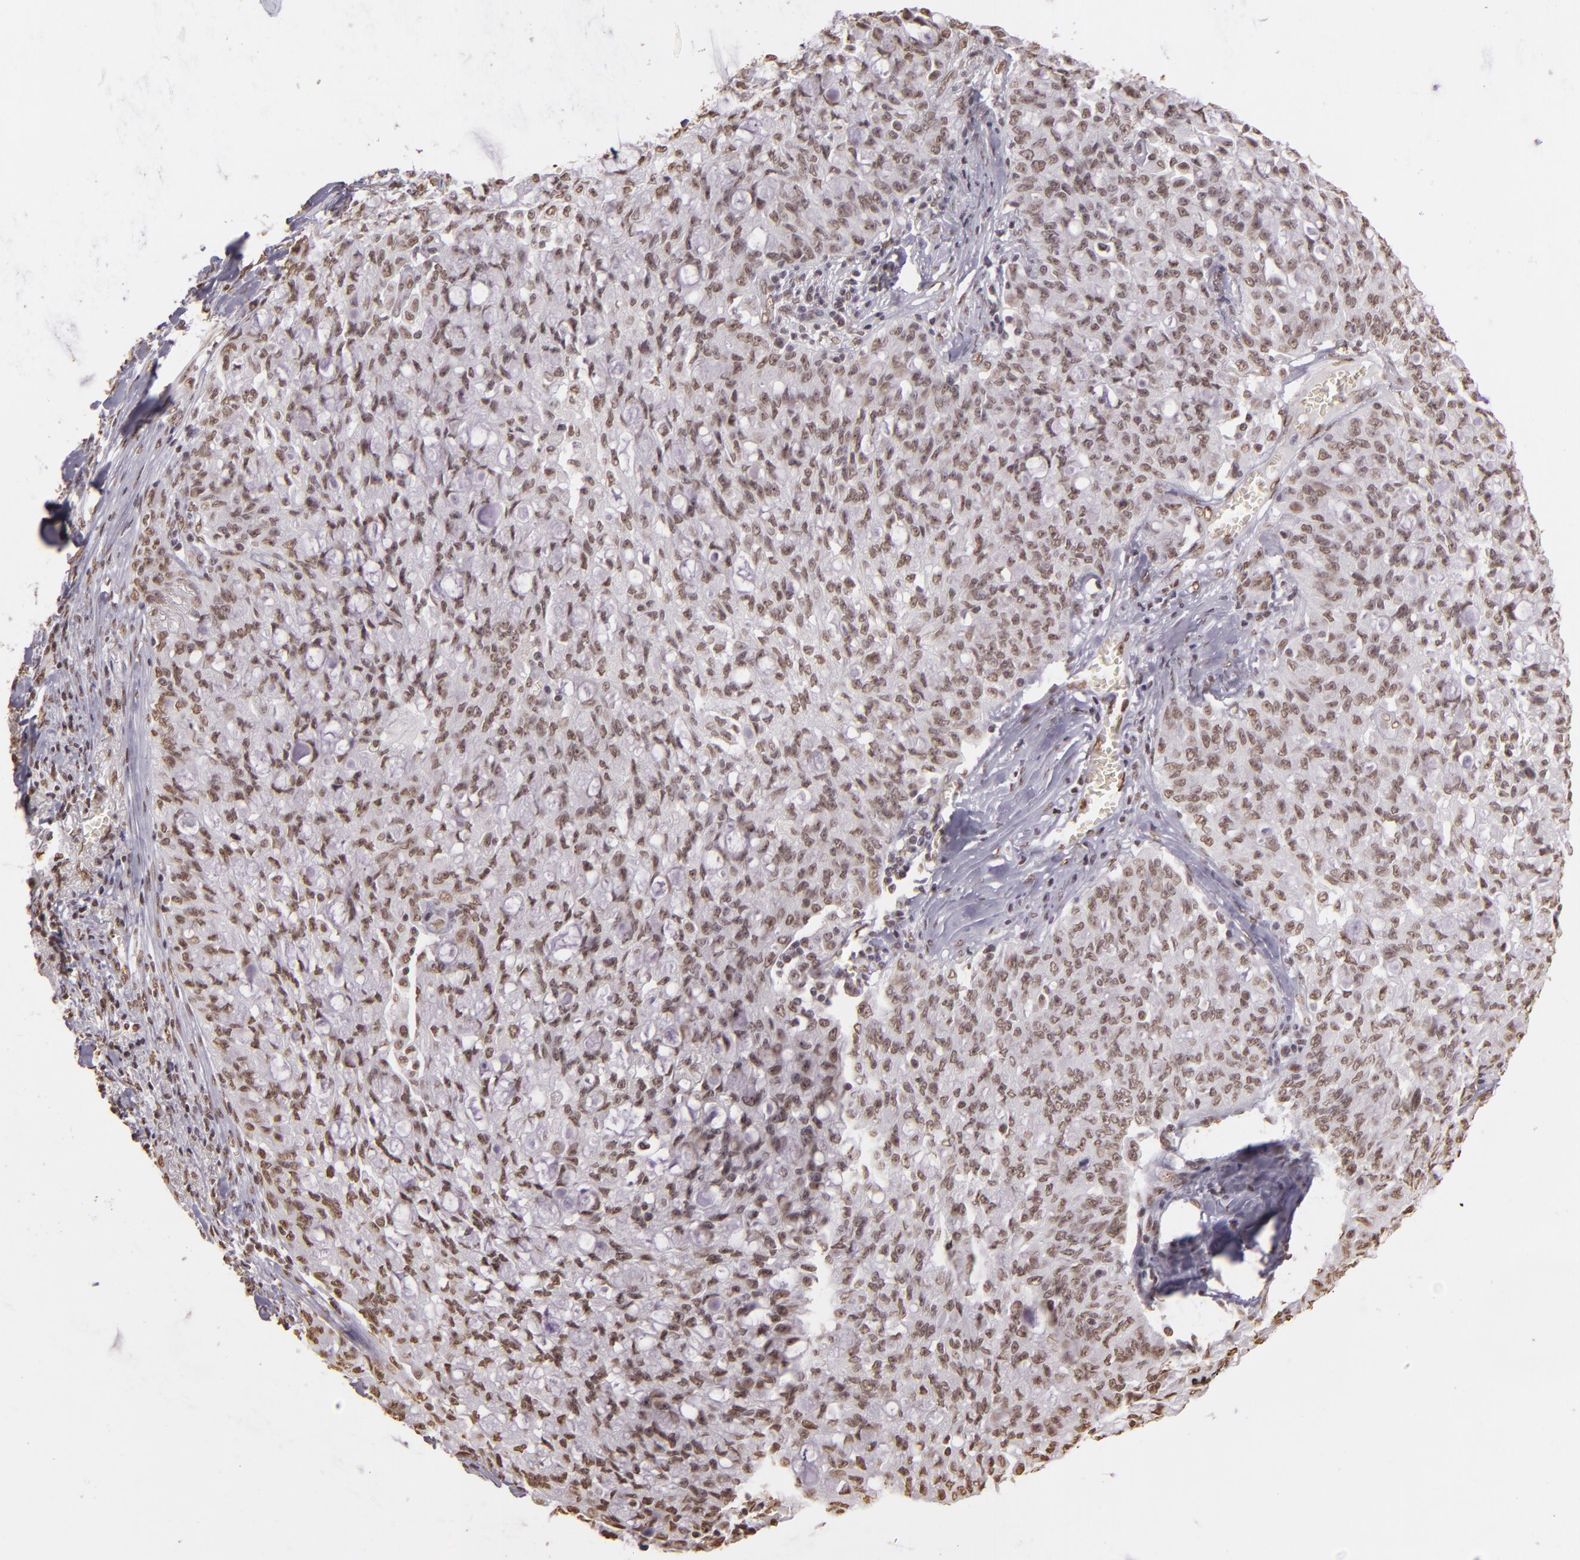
{"staining": {"intensity": "weak", "quantity": ">75%", "location": "nuclear"}, "tissue": "lung cancer", "cell_type": "Tumor cells", "image_type": "cancer", "snomed": [{"axis": "morphology", "description": "Adenocarcinoma, NOS"}, {"axis": "topography", "description": "Lung"}], "caption": "Weak nuclear protein staining is appreciated in about >75% of tumor cells in lung cancer (adenocarcinoma). Using DAB (brown) and hematoxylin (blue) stains, captured at high magnification using brightfield microscopy.", "gene": "PAPOLA", "patient": {"sex": "female", "age": 44}}